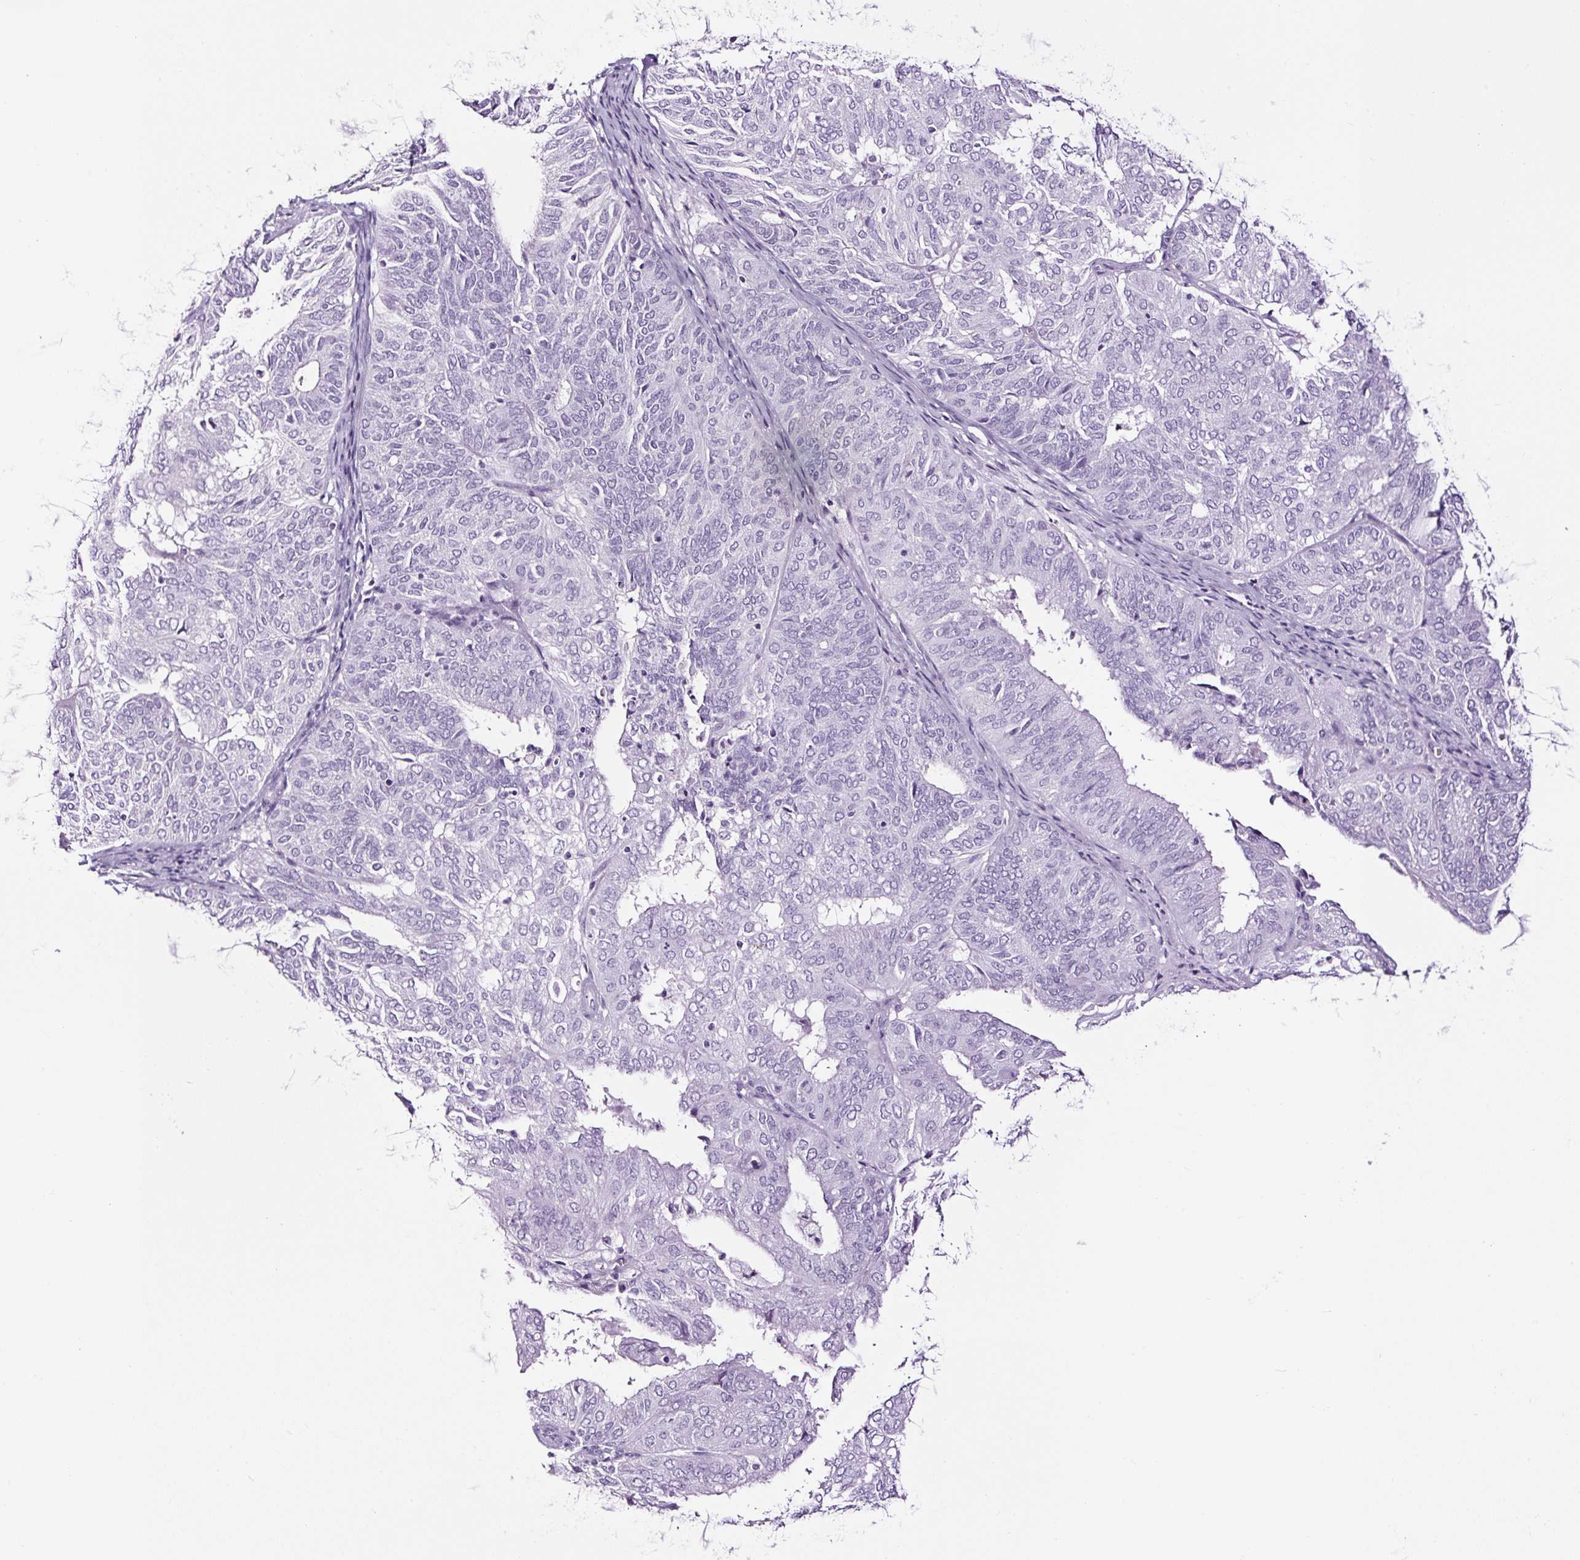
{"staining": {"intensity": "negative", "quantity": "none", "location": "none"}, "tissue": "endometrial cancer", "cell_type": "Tumor cells", "image_type": "cancer", "snomed": [{"axis": "morphology", "description": "Adenocarcinoma, NOS"}, {"axis": "topography", "description": "Uterus"}], "caption": "This photomicrograph is of adenocarcinoma (endometrial) stained with immunohistochemistry (IHC) to label a protein in brown with the nuclei are counter-stained blue. There is no expression in tumor cells.", "gene": "NPHS2", "patient": {"sex": "female", "age": 60}}